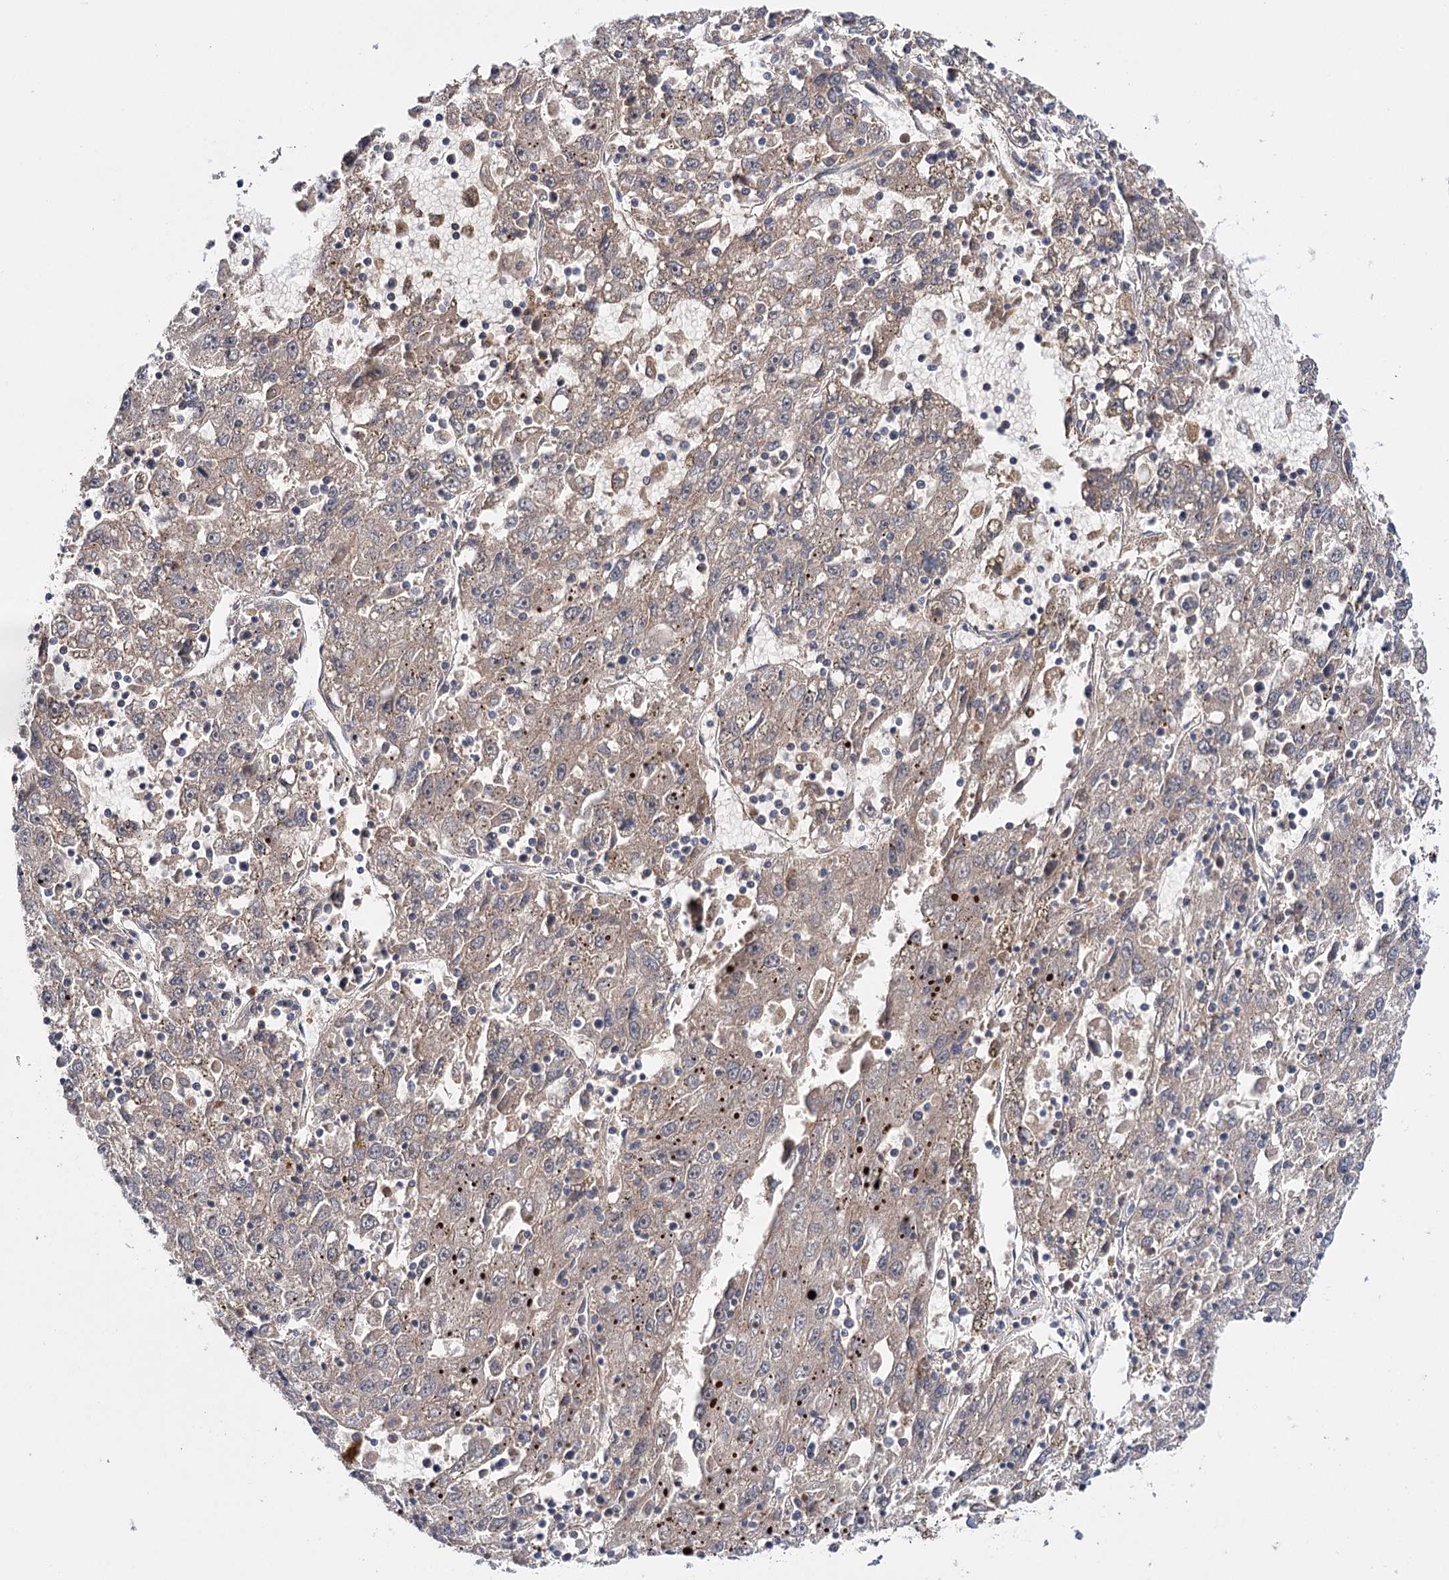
{"staining": {"intensity": "weak", "quantity": ">75%", "location": "cytoplasmic/membranous"}, "tissue": "liver cancer", "cell_type": "Tumor cells", "image_type": "cancer", "snomed": [{"axis": "morphology", "description": "Carcinoma, Hepatocellular, NOS"}, {"axis": "topography", "description": "Liver"}], "caption": "IHC of liver cancer reveals low levels of weak cytoplasmic/membranous expression in approximately >75% of tumor cells.", "gene": "PKP4", "patient": {"sex": "male", "age": 49}}